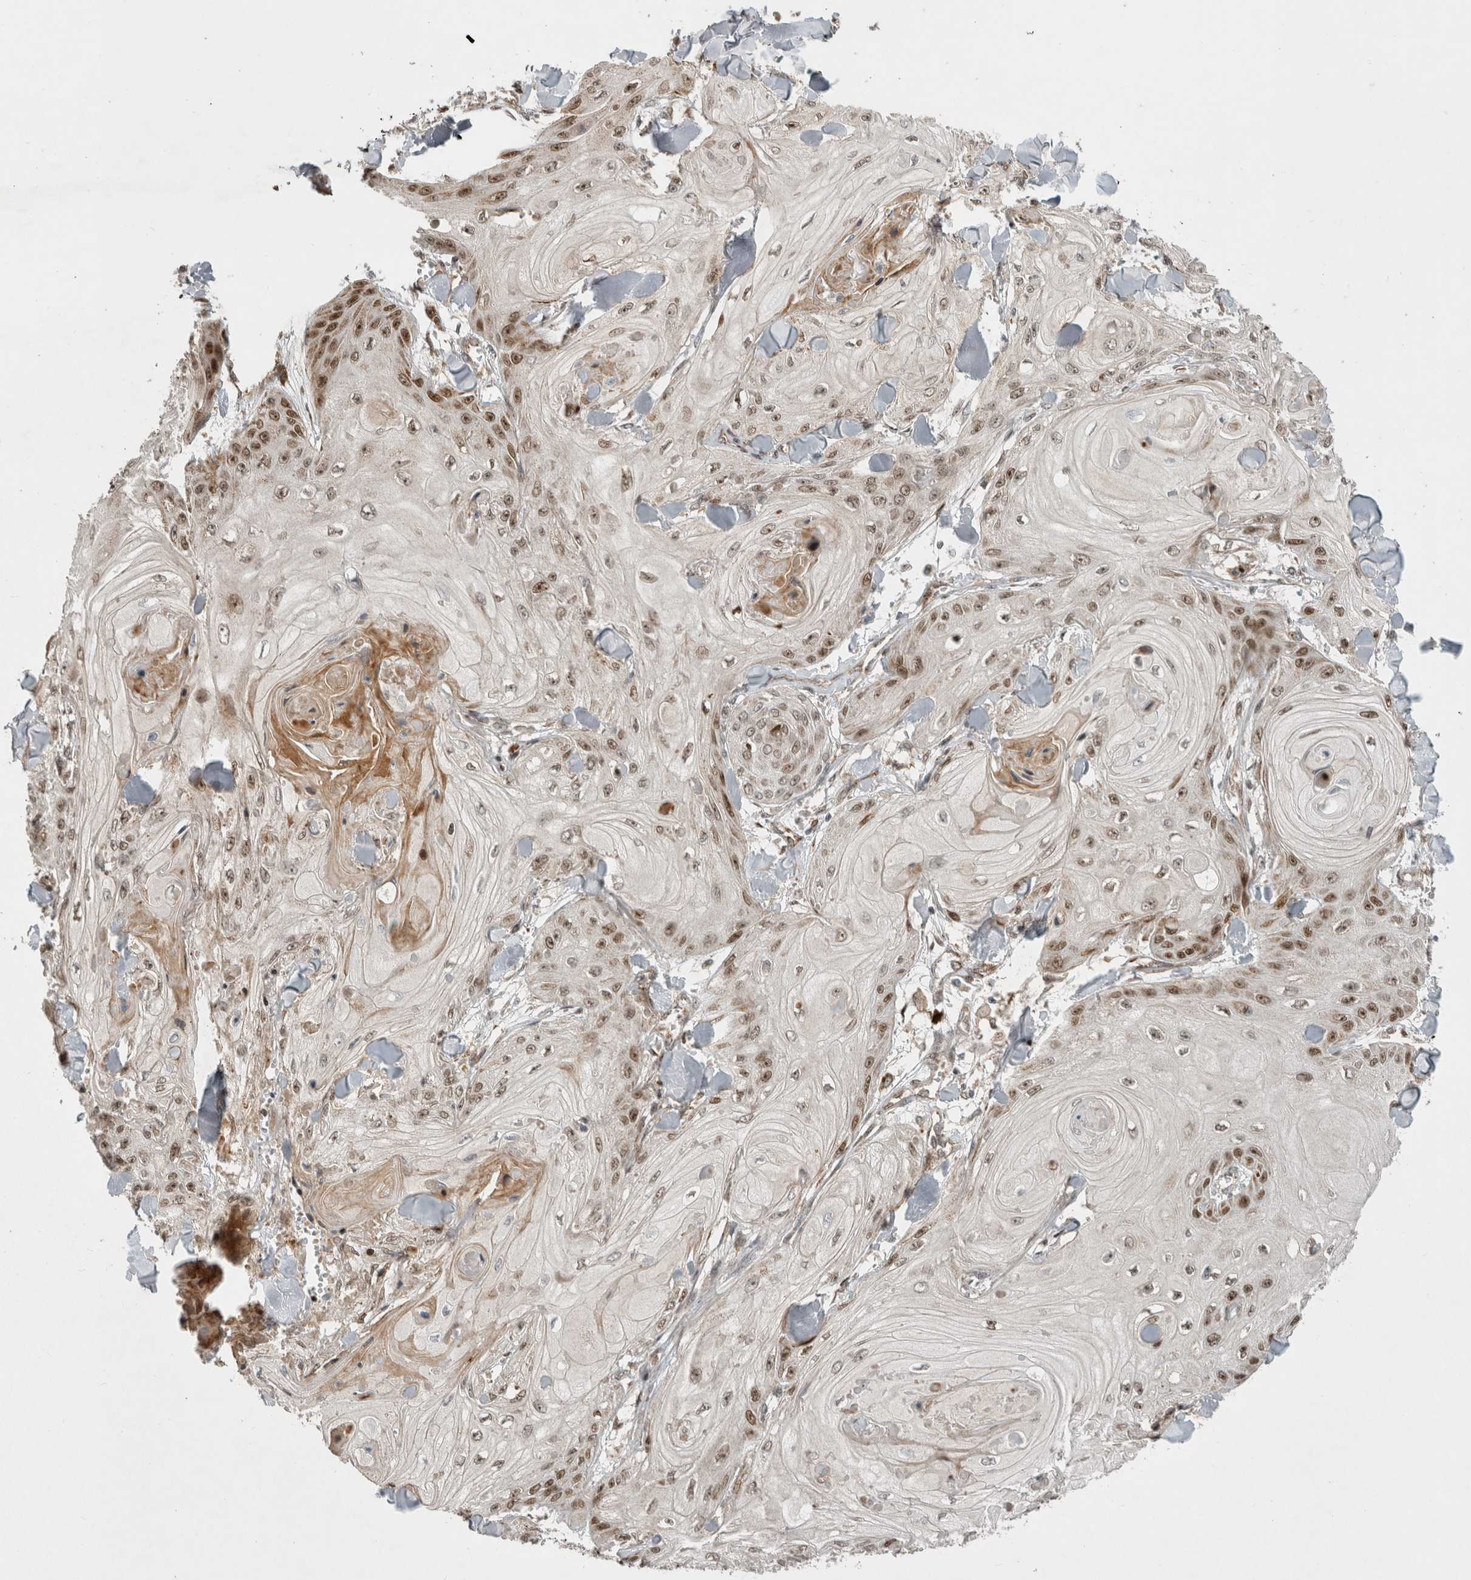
{"staining": {"intensity": "moderate", "quantity": ">75%", "location": "cytoplasmic/membranous,nuclear"}, "tissue": "skin cancer", "cell_type": "Tumor cells", "image_type": "cancer", "snomed": [{"axis": "morphology", "description": "Squamous cell carcinoma, NOS"}, {"axis": "topography", "description": "Skin"}], "caption": "This is a histology image of immunohistochemistry staining of skin squamous cell carcinoma, which shows moderate staining in the cytoplasmic/membranous and nuclear of tumor cells.", "gene": "INSRR", "patient": {"sex": "male", "age": 74}}